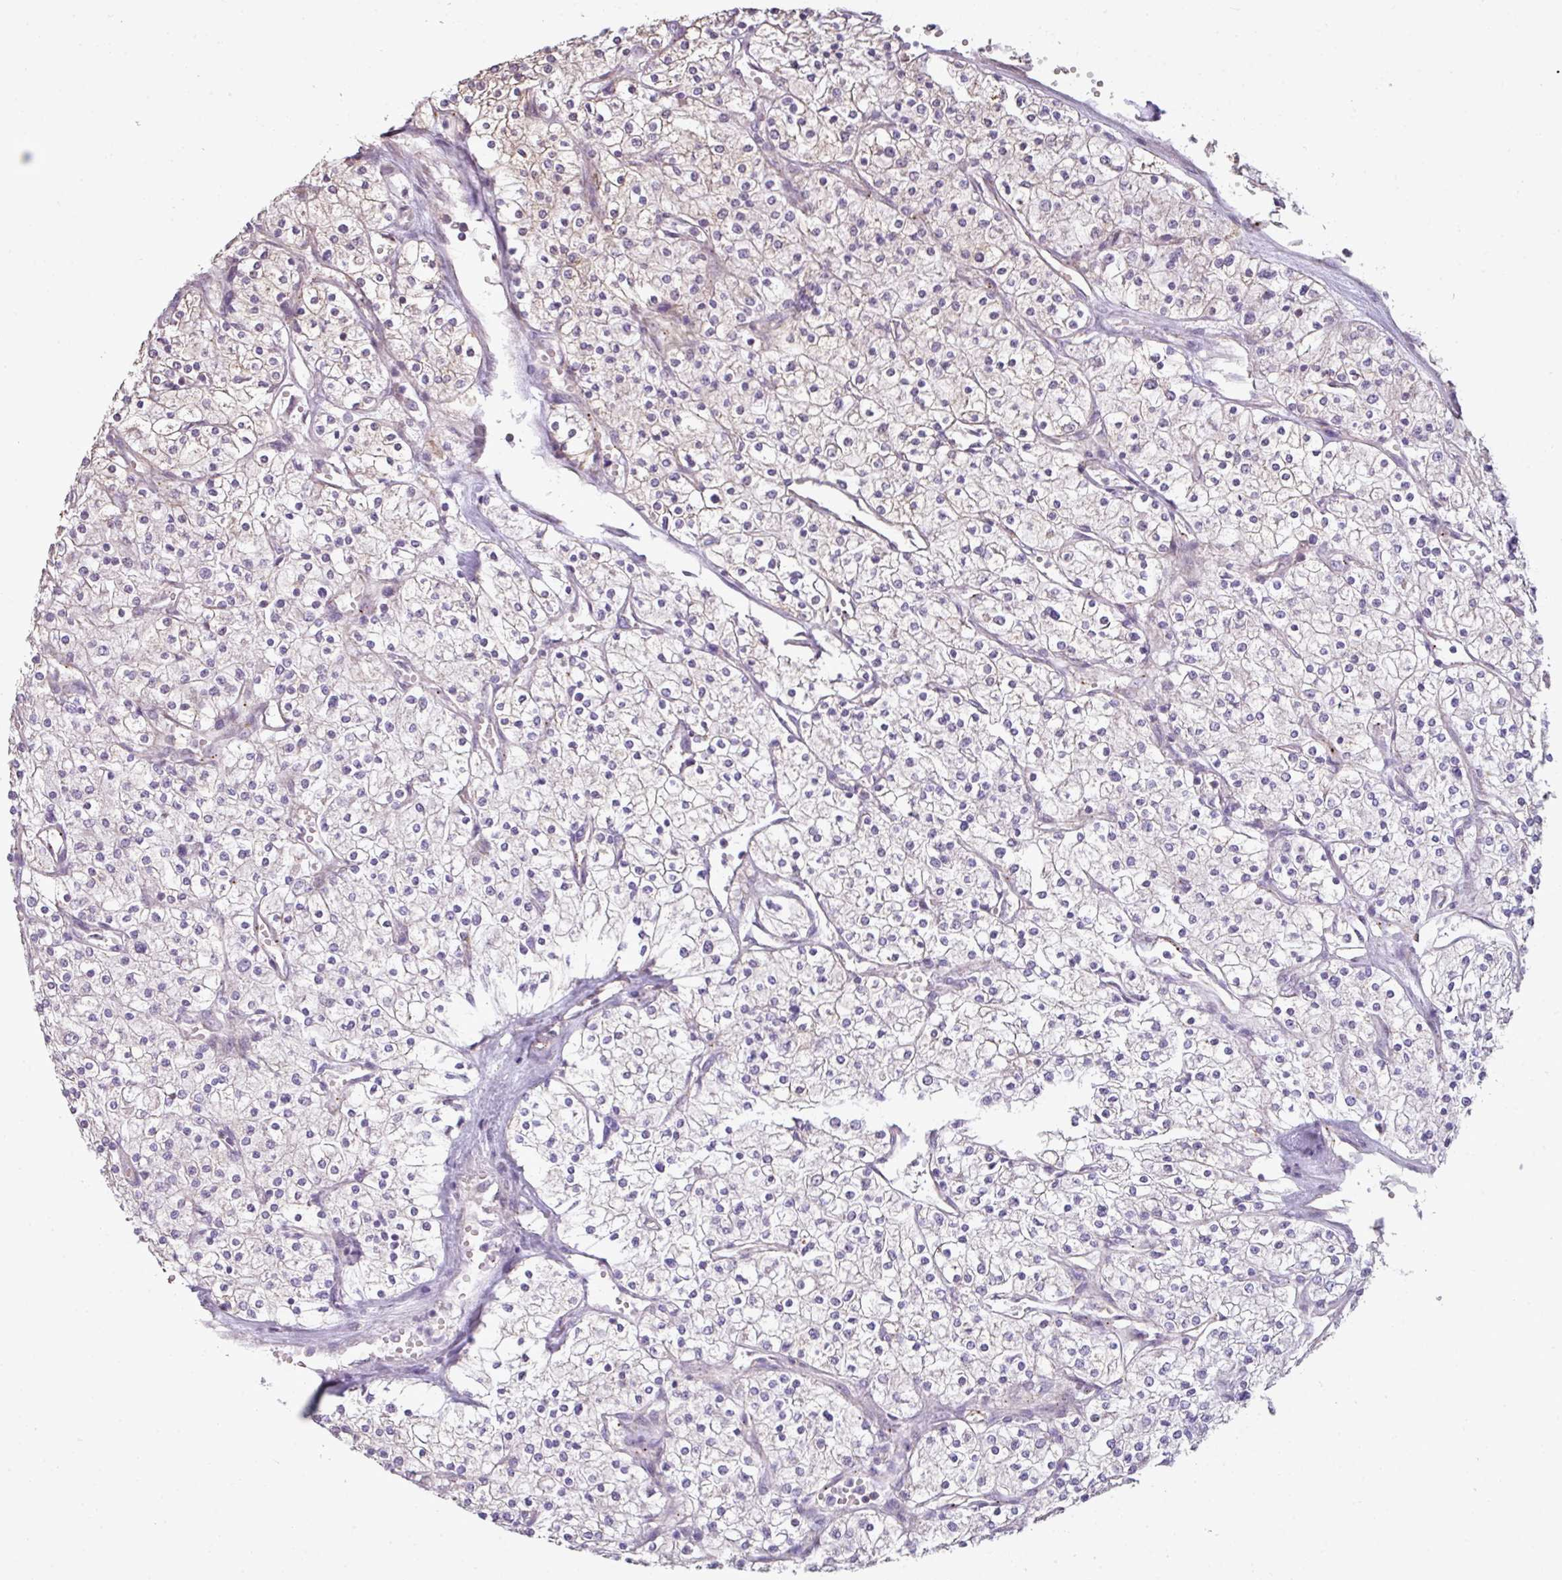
{"staining": {"intensity": "negative", "quantity": "none", "location": "none"}, "tissue": "renal cancer", "cell_type": "Tumor cells", "image_type": "cancer", "snomed": [{"axis": "morphology", "description": "Adenocarcinoma, NOS"}, {"axis": "topography", "description": "Kidney"}], "caption": "Human renal cancer (adenocarcinoma) stained for a protein using IHC reveals no expression in tumor cells.", "gene": "CXCR5", "patient": {"sex": "male", "age": 80}}